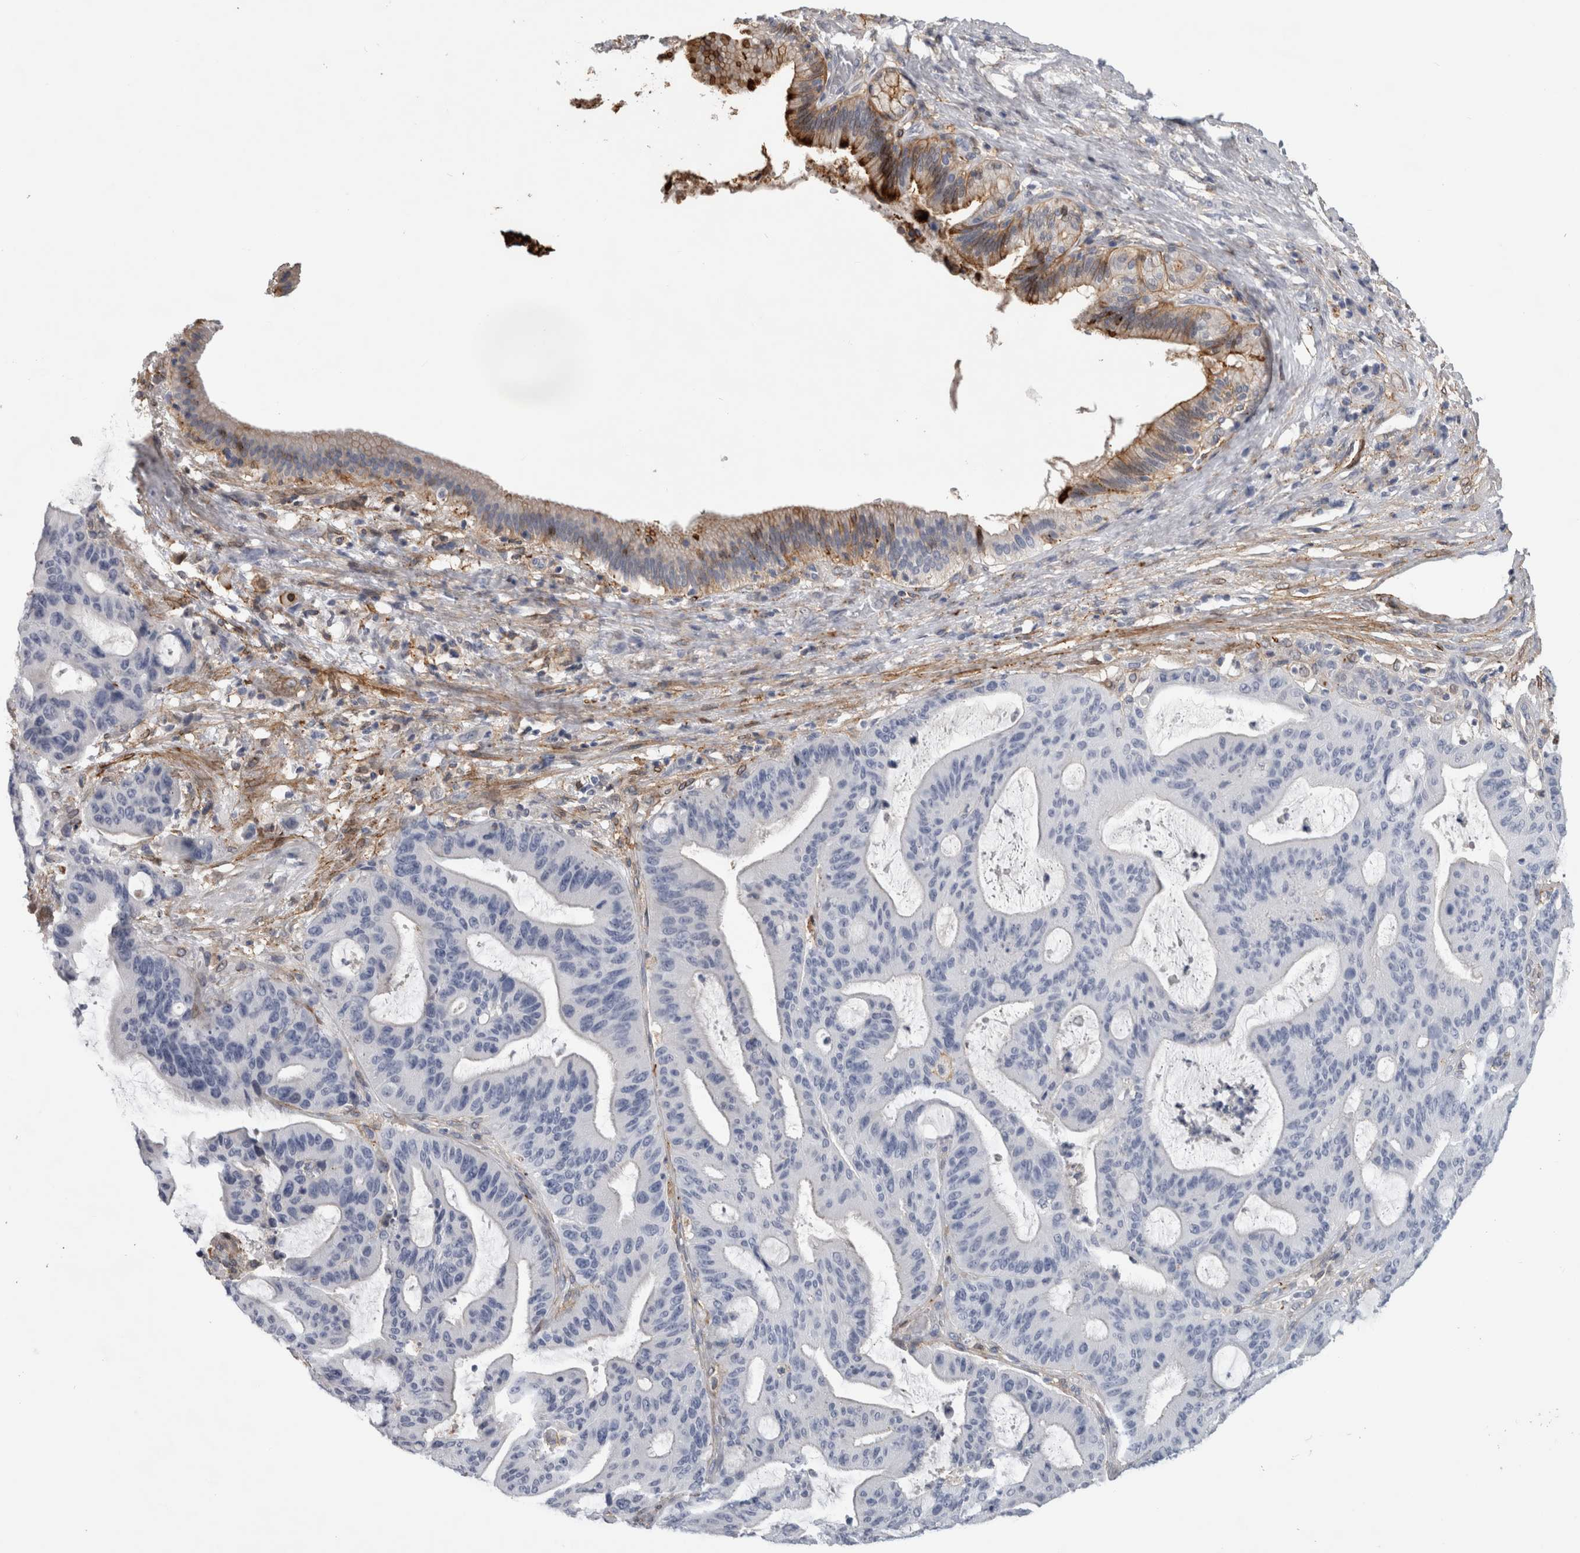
{"staining": {"intensity": "negative", "quantity": "none", "location": "none"}, "tissue": "liver cancer", "cell_type": "Tumor cells", "image_type": "cancer", "snomed": [{"axis": "morphology", "description": "Normal tissue, NOS"}, {"axis": "morphology", "description": "Cholangiocarcinoma"}, {"axis": "topography", "description": "Liver"}, {"axis": "topography", "description": "Peripheral nerve tissue"}], "caption": "Tumor cells are negative for brown protein staining in liver cholangiocarcinoma.", "gene": "DNAJC24", "patient": {"sex": "female", "age": 73}}